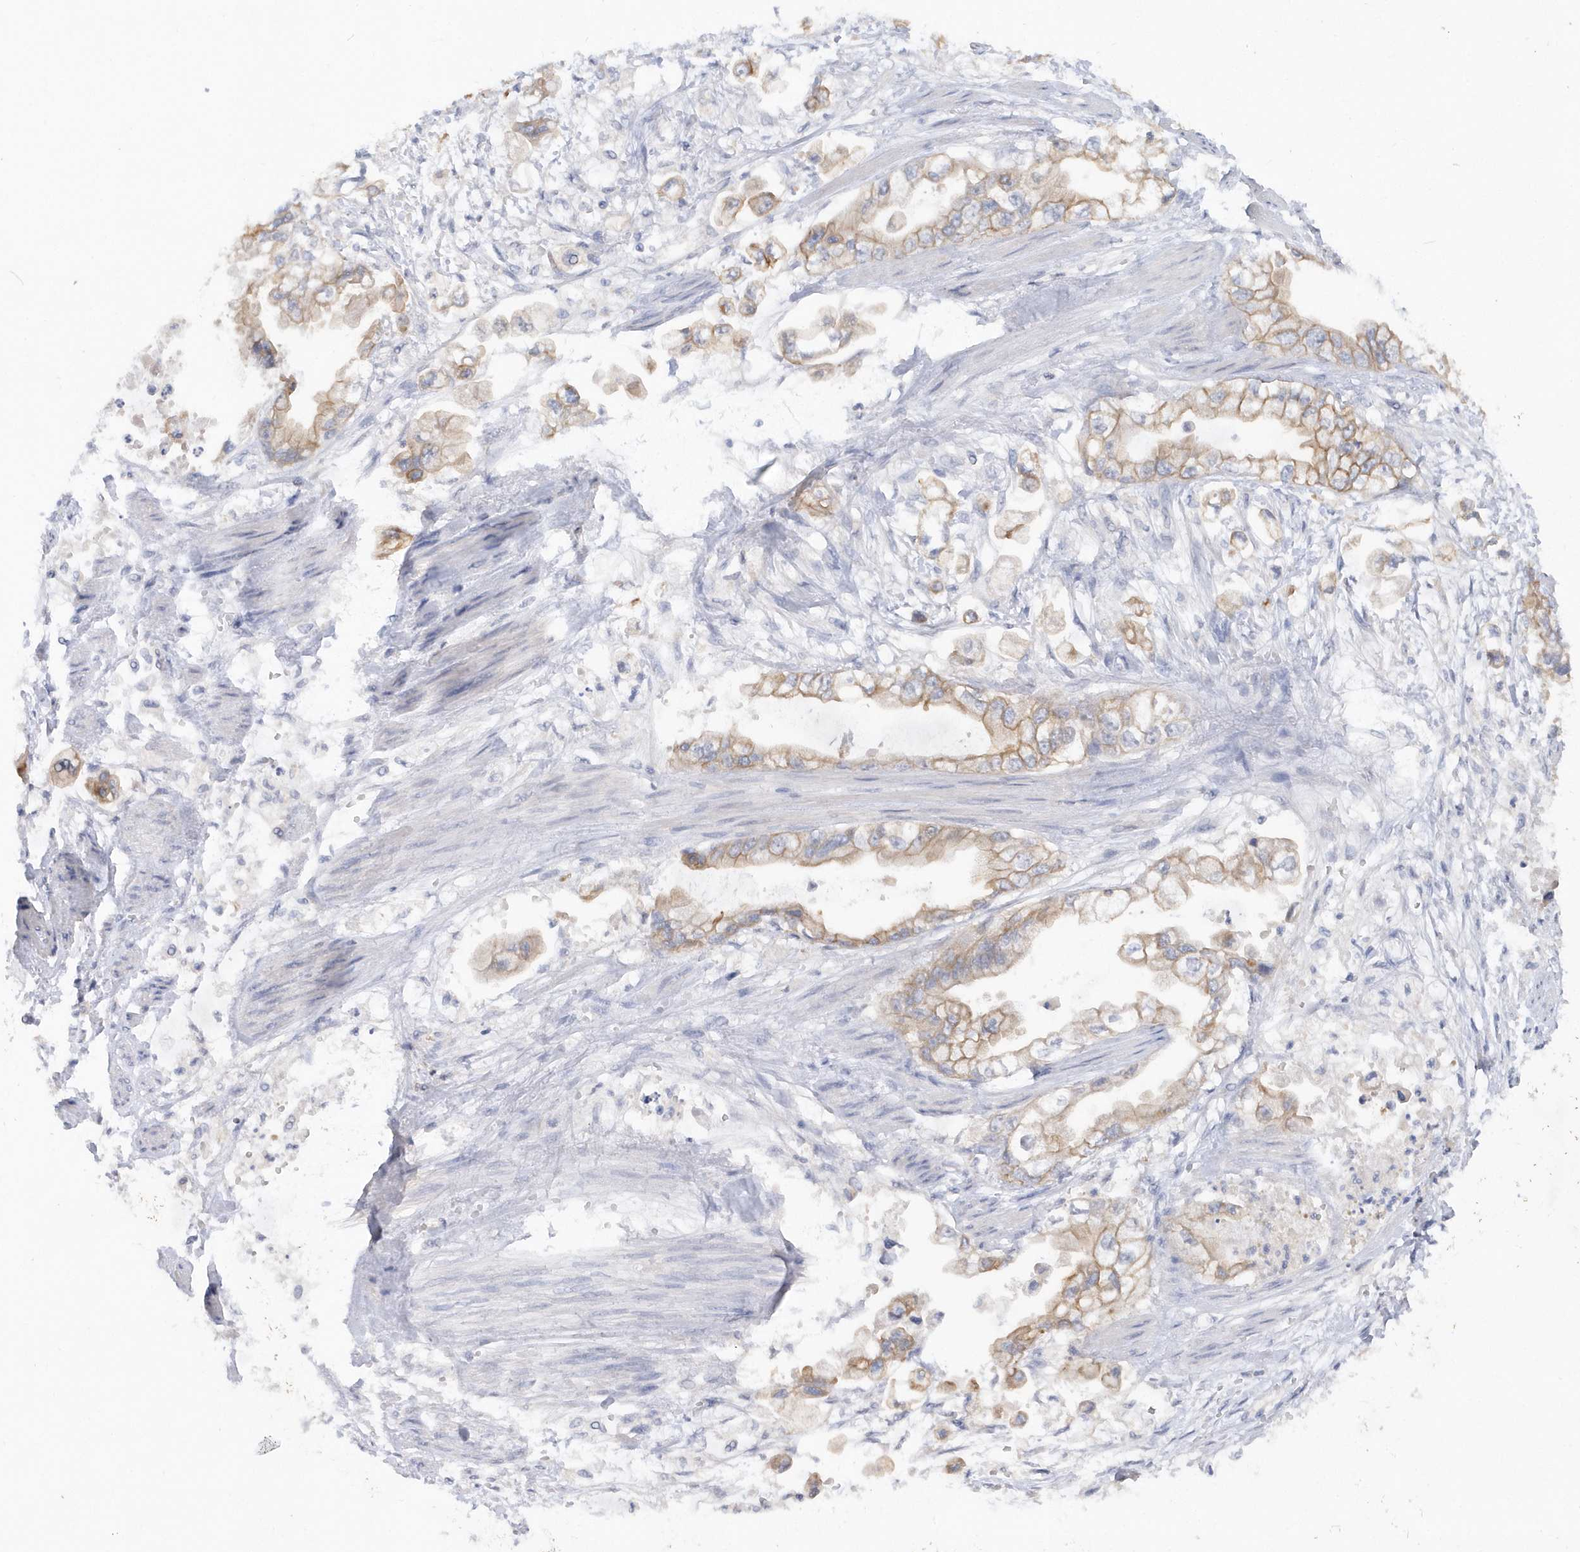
{"staining": {"intensity": "moderate", "quantity": ">75%", "location": "cytoplasmic/membranous"}, "tissue": "stomach cancer", "cell_type": "Tumor cells", "image_type": "cancer", "snomed": [{"axis": "morphology", "description": "Adenocarcinoma, NOS"}, {"axis": "topography", "description": "Stomach"}], "caption": "This photomicrograph demonstrates IHC staining of human adenocarcinoma (stomach), with medium moderate cytoplasmic/membranous staining in approximately >75% of tumor cells.", "gene": "RPE", "patient": {"sex": "male", "age": 62}}